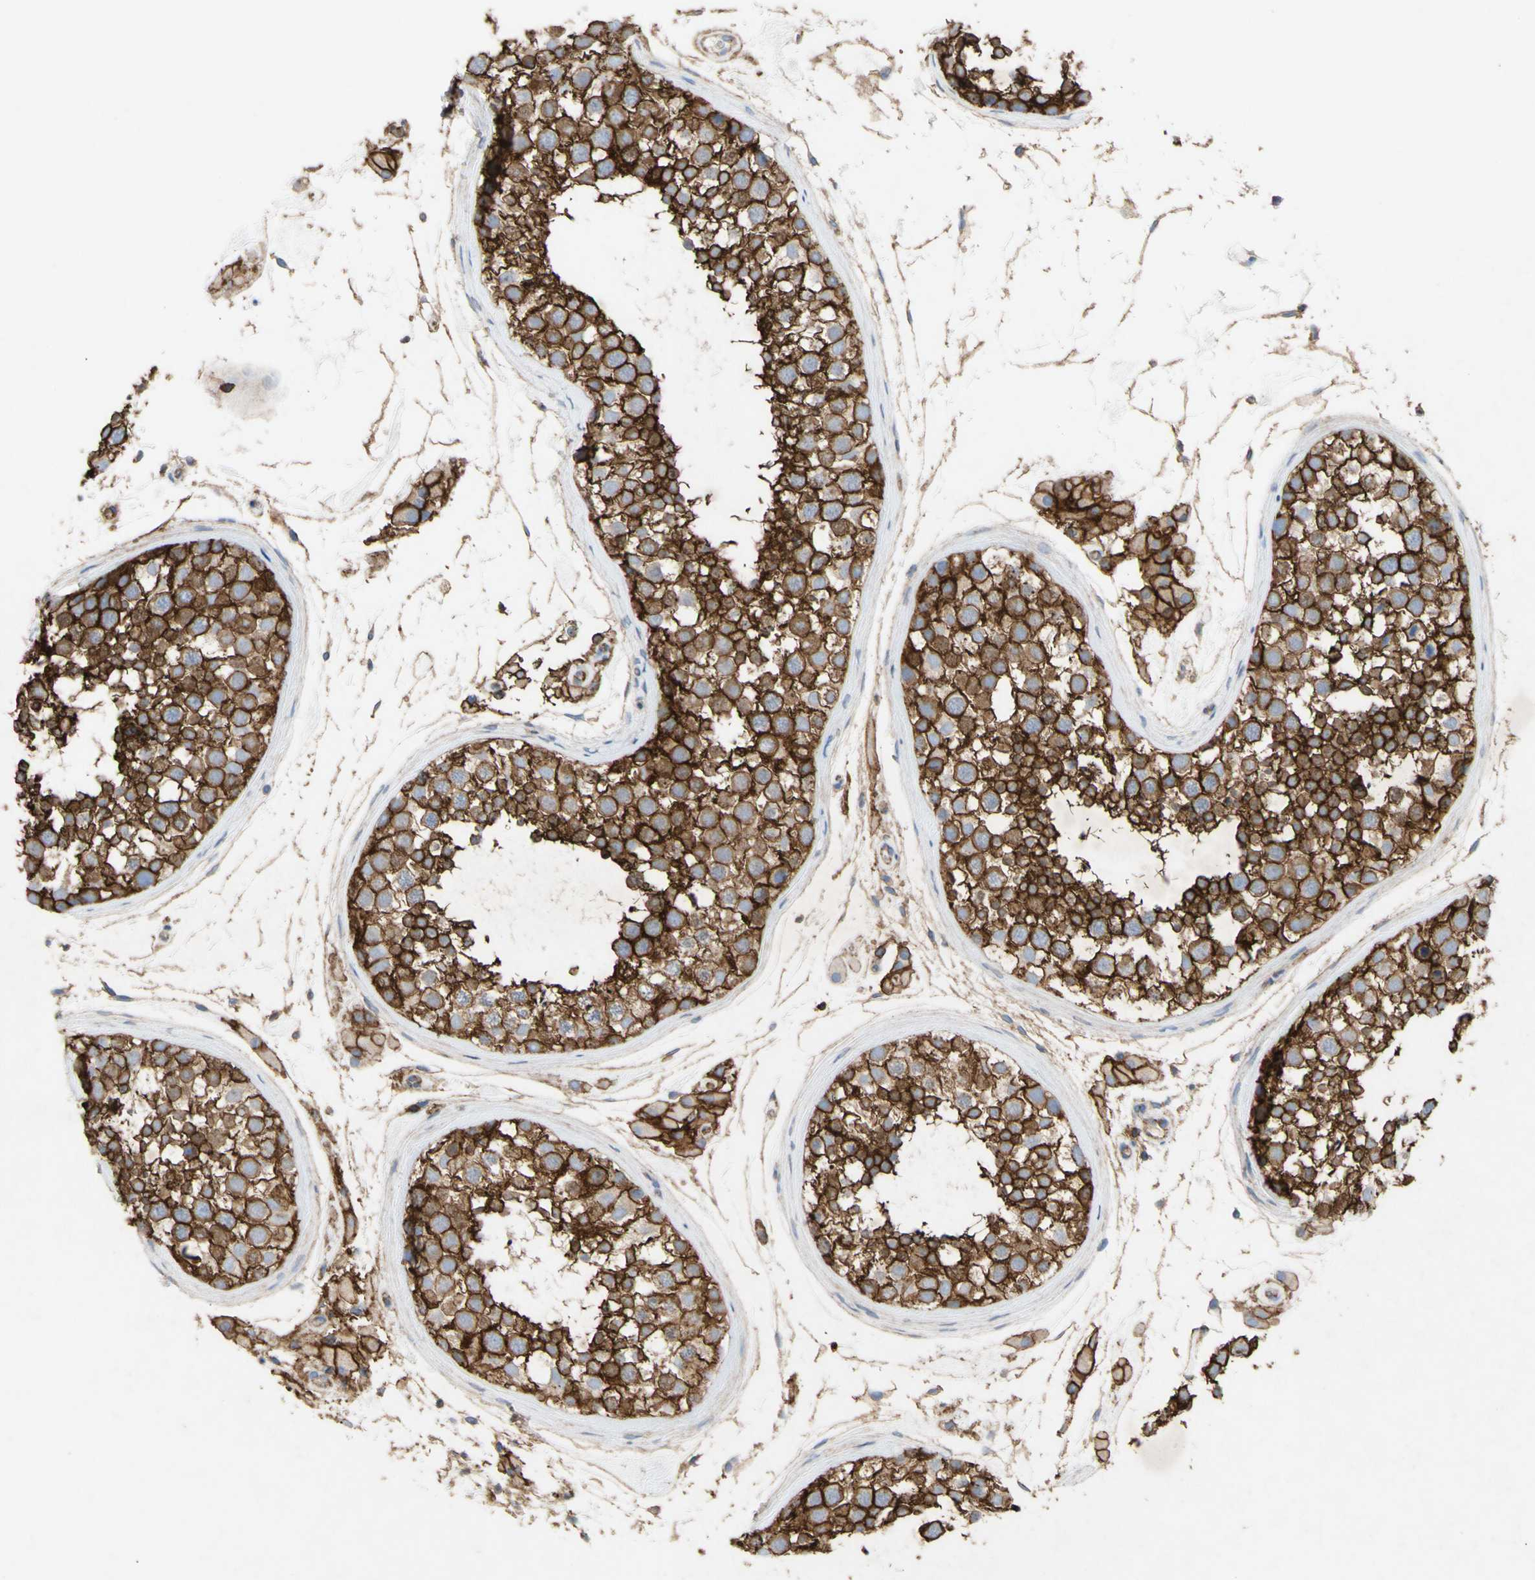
{"staining": {"intensity": "strong", "quantity": ">75%", "location": "cytoplasmic/membranous"}, "tissue": "testis", "cell_type": "Cells in seminiferous ducts", "image_type": "normal", "snomed": [{"axis": "morphology", "description": "Normal tissue, NOS"}, {"axis": "topography", "description": "Testis"}], "caption": "IHC photomicrograph of unremarkable human testis stained for a protein (brown), which displays high levels of strong cytoplasmic/membranous positivity in approximately >75% of cells in seminiferous ducts.", "gene": "ATP2A3", "patient": {"sex": "male", "age": 46}}